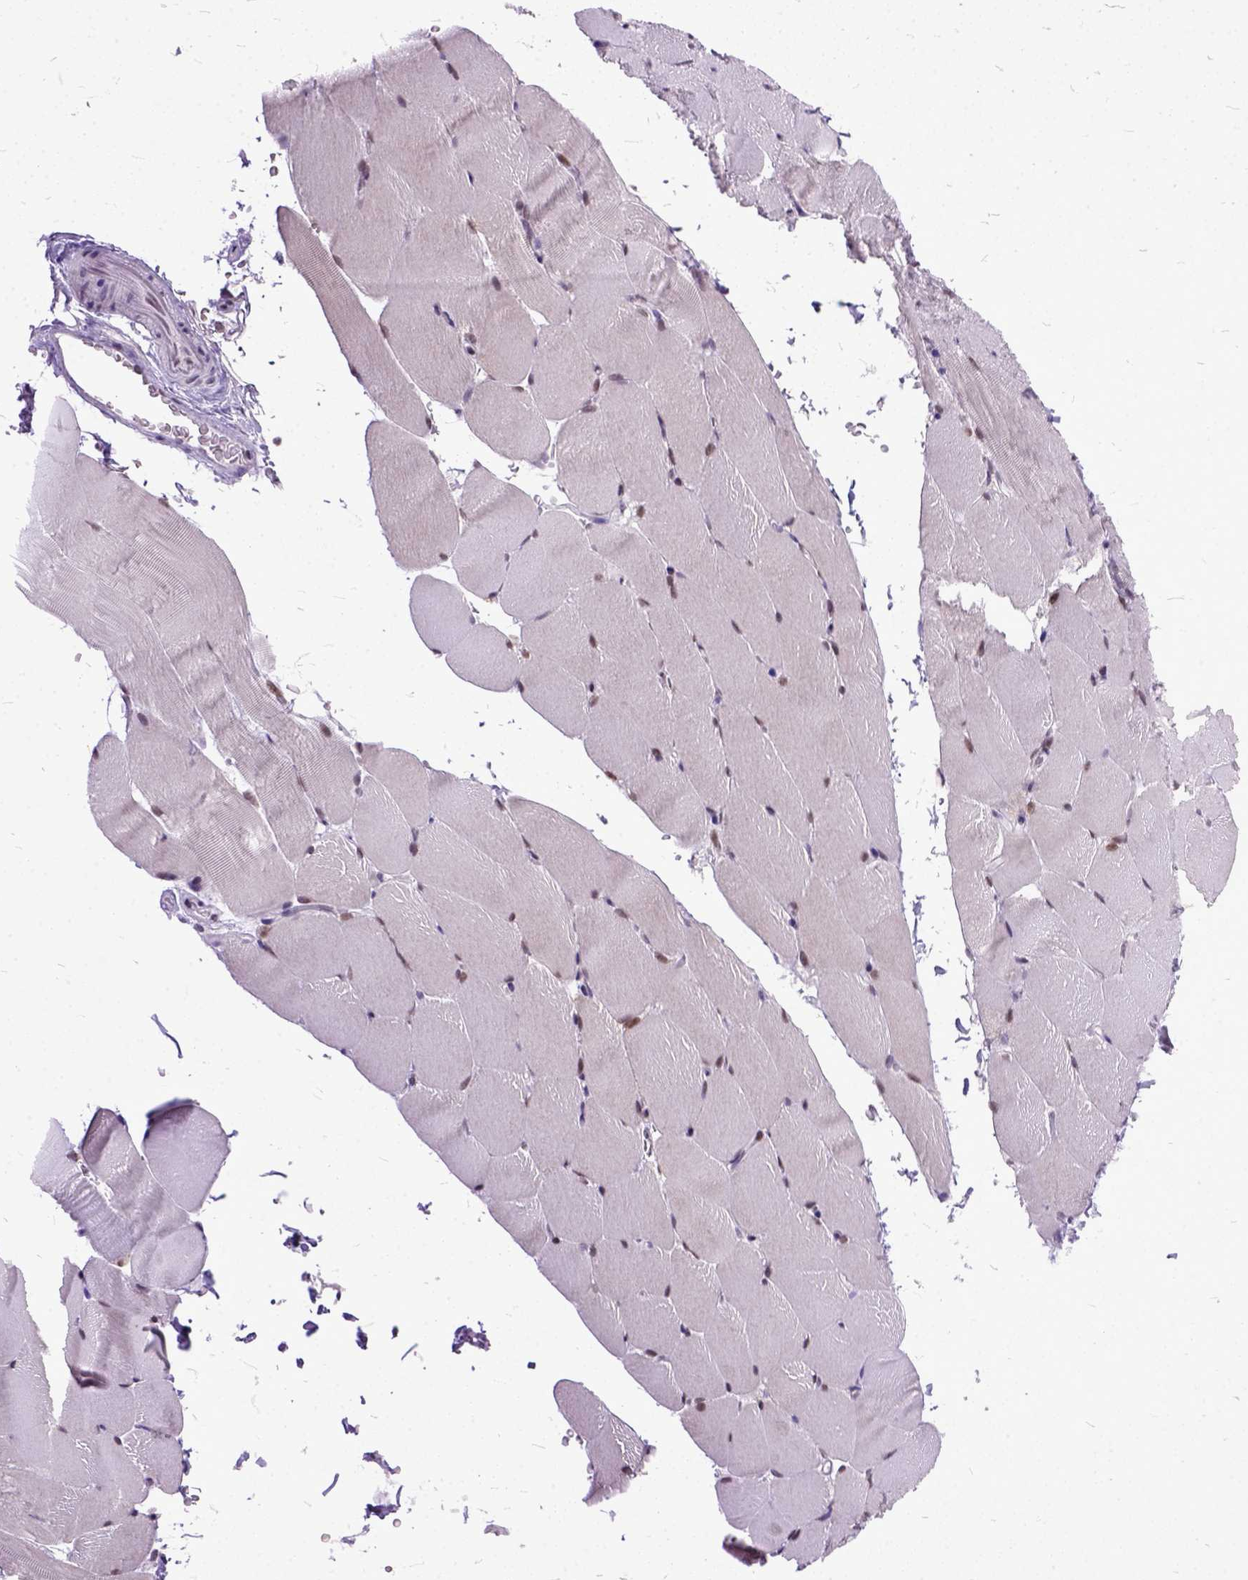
{"staining": {"intensity": "moderate", "quantity": "25%-75%", "location": "nuclear"}, "tissue": "skeletal muscle", "cell_type": "Myocytes", "image_type": "normal", "snomed": [{"axis": "morphology", "description": "Normal tissue, NOS"}, {"axis": "topography", "description": "Skeletal muscle"}], "caption": "DAB immunohistochemical staining of normal human skeletal muscle shows moderate nuclear protein expression in approximately 25%-75% of myocytes.", "gene": "ORC5", "patient": {"sex": "female", "age": 37}}